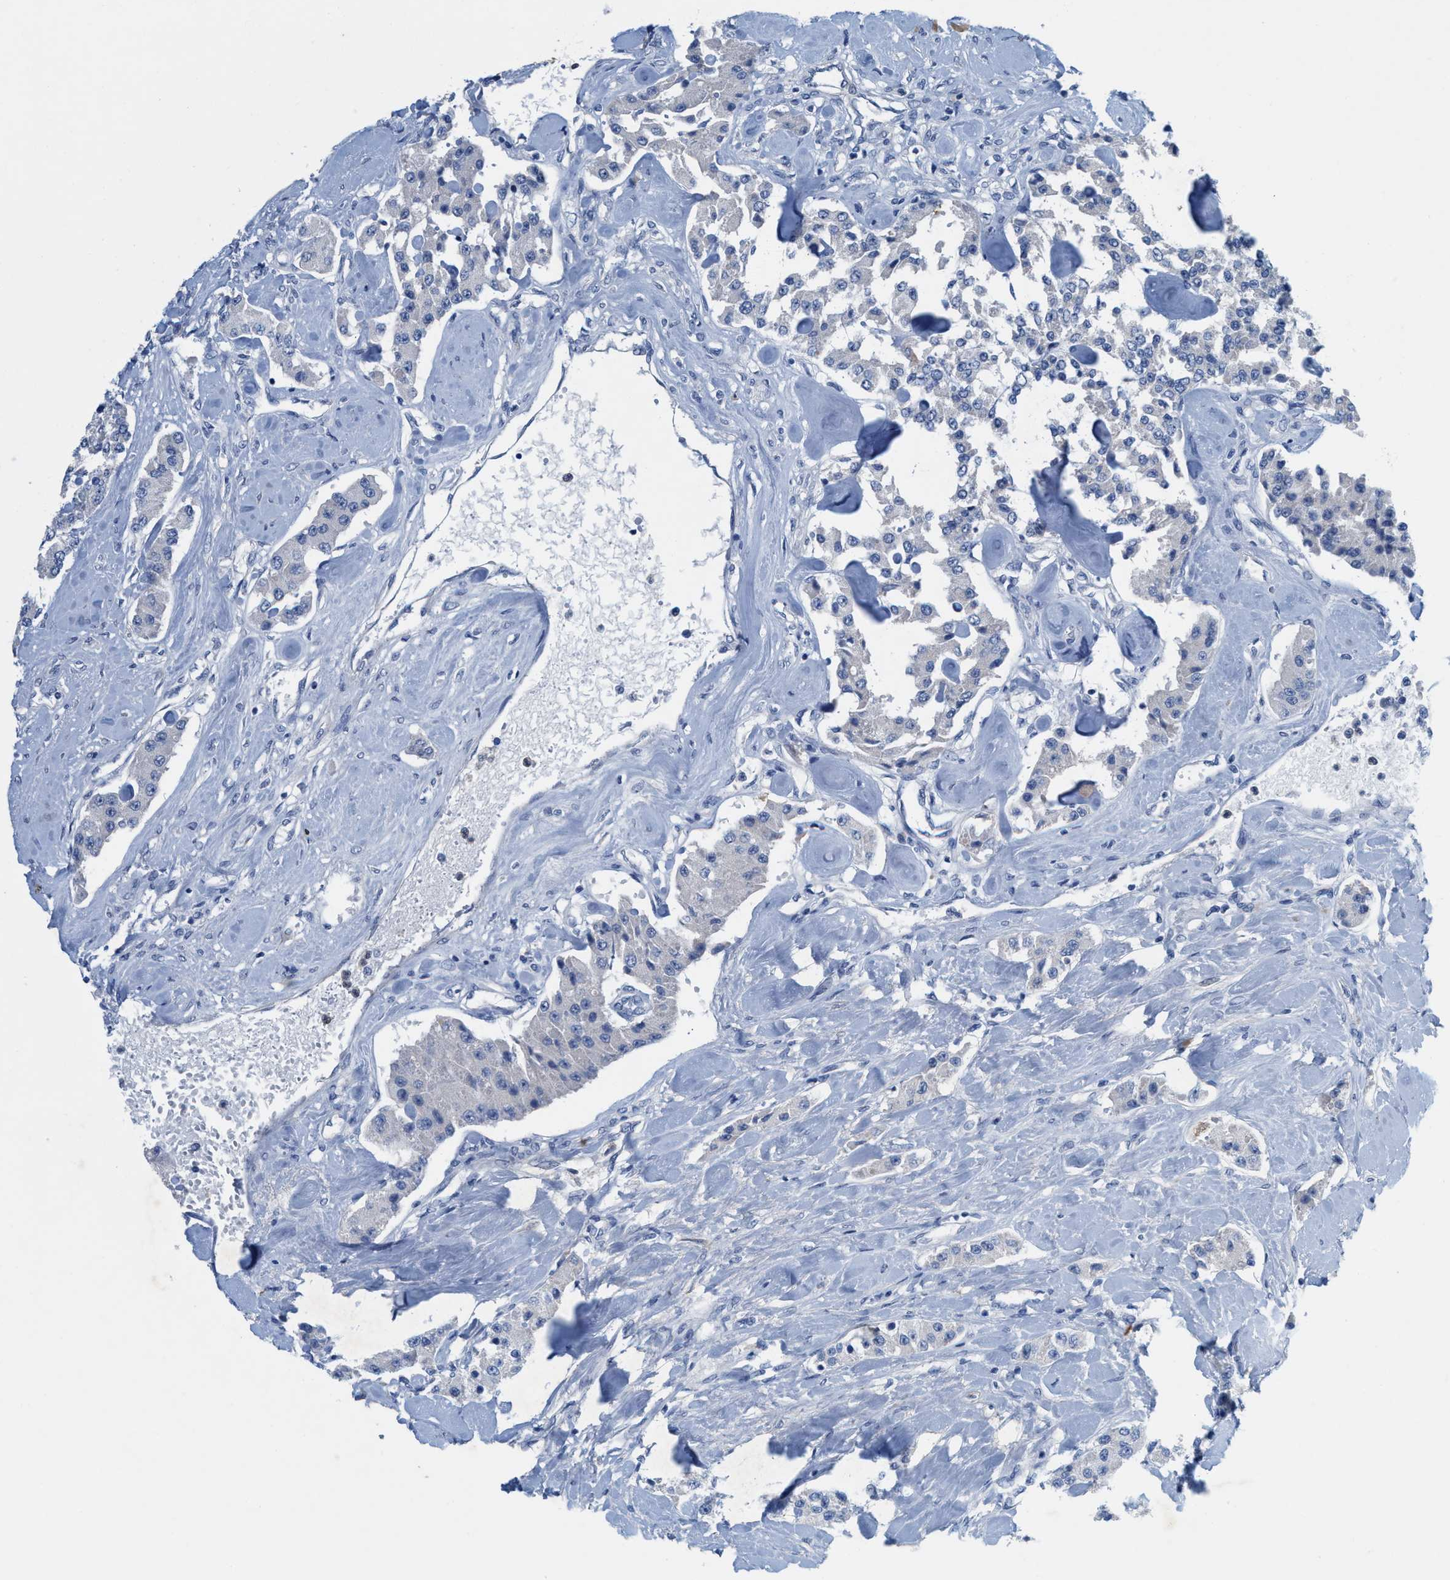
{"staining": {"intensity": "negative", "quantity": "none", "location": "none"}, "tissue": "carcinoid", "cell_type": "Tumor cells", "image_type": "cancer", "snomed": [{"axis": "morphology", "description": "Carcinoid, malignant, NOS"}, {"axis": "topography", "description": "Pancreas"}], "caption": "Immunohistochemistry (IHC) micrograph of neoplastic tissue: human malignant carcinoid stained with DAB (3,3'-diaminobenzidine) shows no significant protein expression in tumor cells.", "gene": "CPA2", "patient": {"sex": "male", "age": 41}}